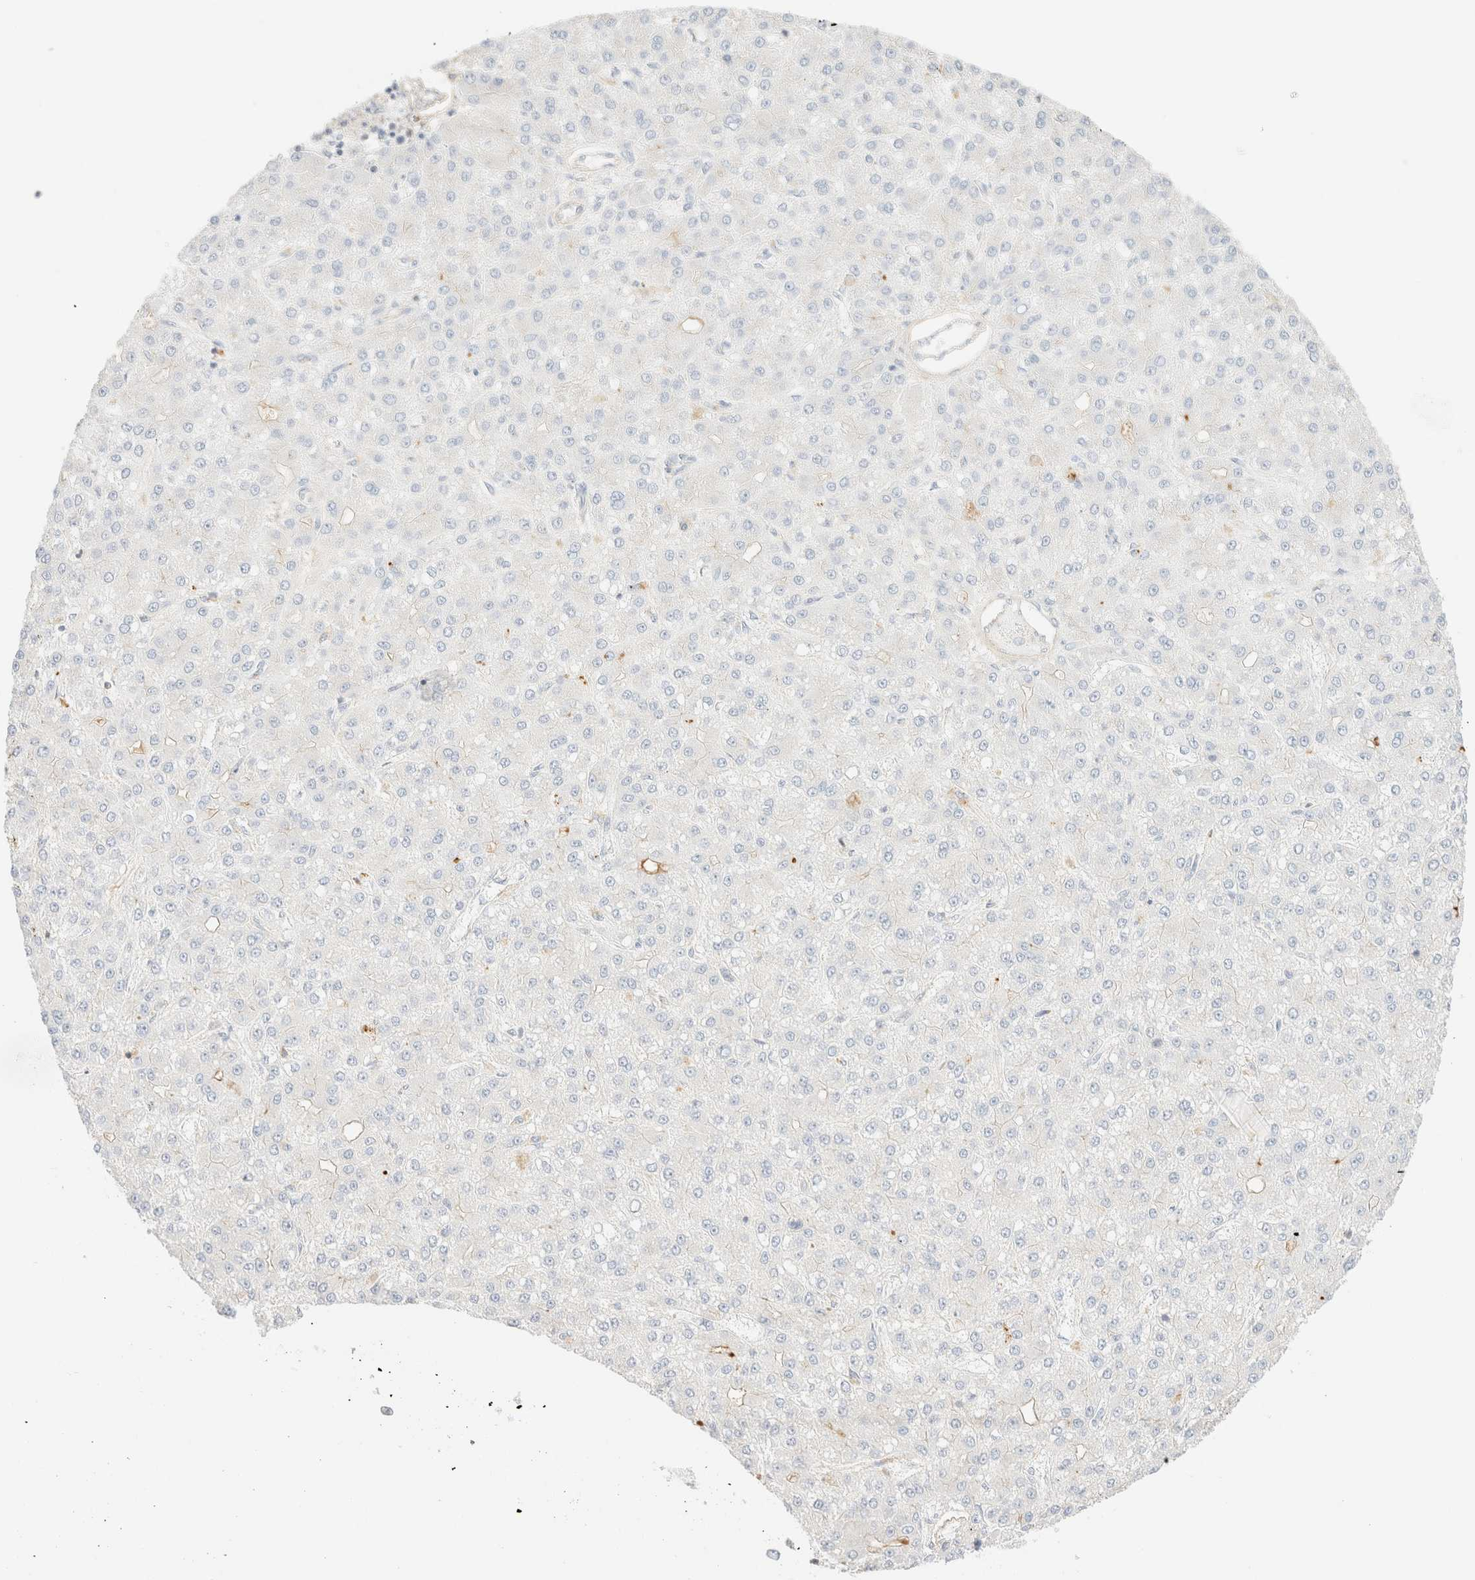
{"staining": {"intensity": "negative", "quantity": "none", "location": "none"}, "tissue": "liver cancer", "cell_type": "Tumor cells", "image_type": "cancer", "snomed": [{"axis": "morphology", "description": "Carcinoma, Hepatocellular, NOS"}, {"axis": "topography", "description": "Liver"}], "caption": "An immunohistochemistry histopathology image of liver cancer is shown. There is no staining in tumor cells of liver cancer. (DAB (3,3'-diaminobenzidine) IHC with hematoxylin counter stain).", "gene": "MYO10", "patient": {"sex": "male", "age": 67}}